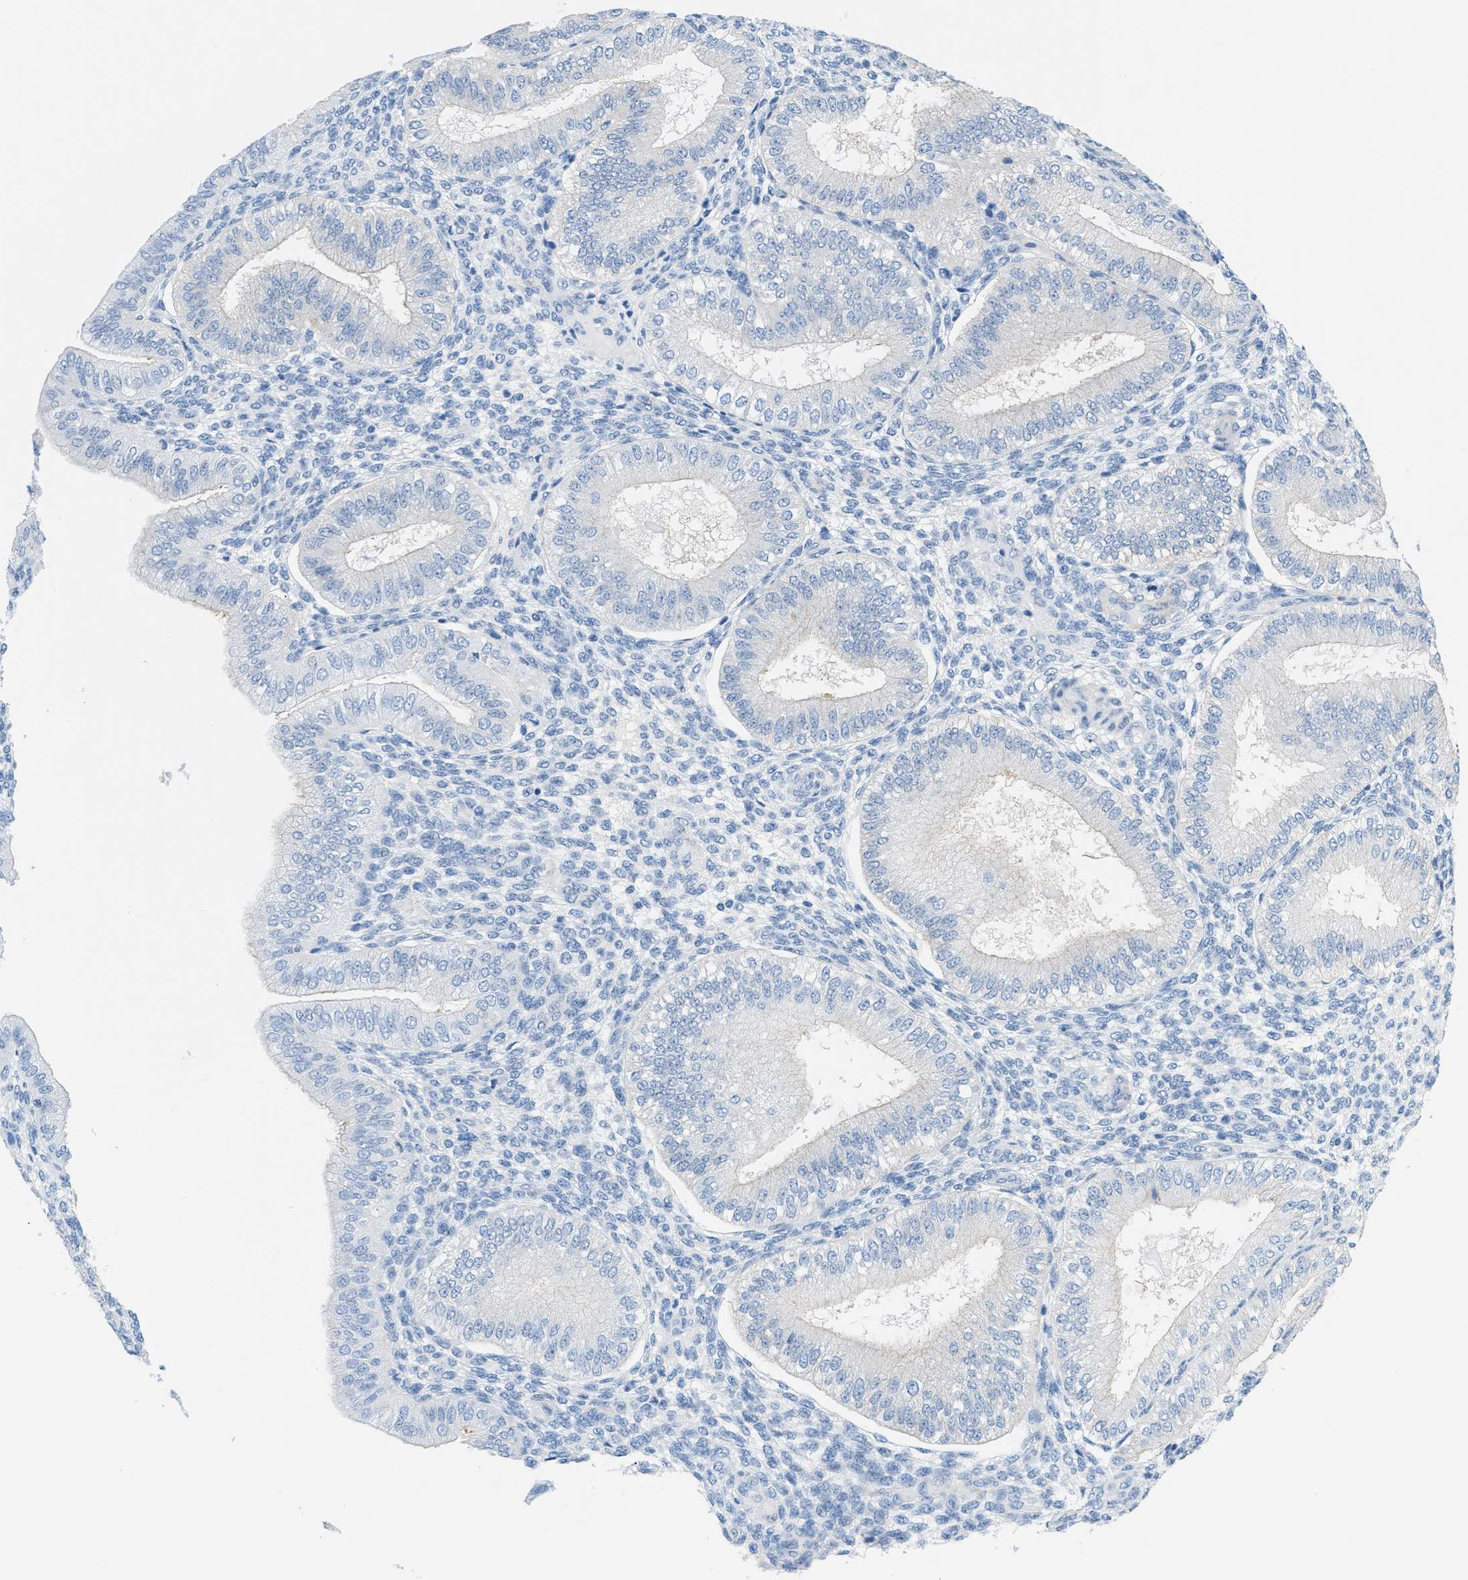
{"staining": {"intensity": "negative", "quantity": "none", "location": "none"}, "tissue": "endometrium", "cell_type": "Cells in endometrial stroma", "image_type": "normal", "snomed": [{"axis": "morphology", "description": "Normal tissue, NOS"}, {"axis": "topography", "description": "Endometrium"}], "caption": "IHC image of benign endometrium stained for a protein (brown), which displays no expression in cells in endometrial stroma.", "gene": "FDCSP", "patient": {"sex": "female", "age": 39}}